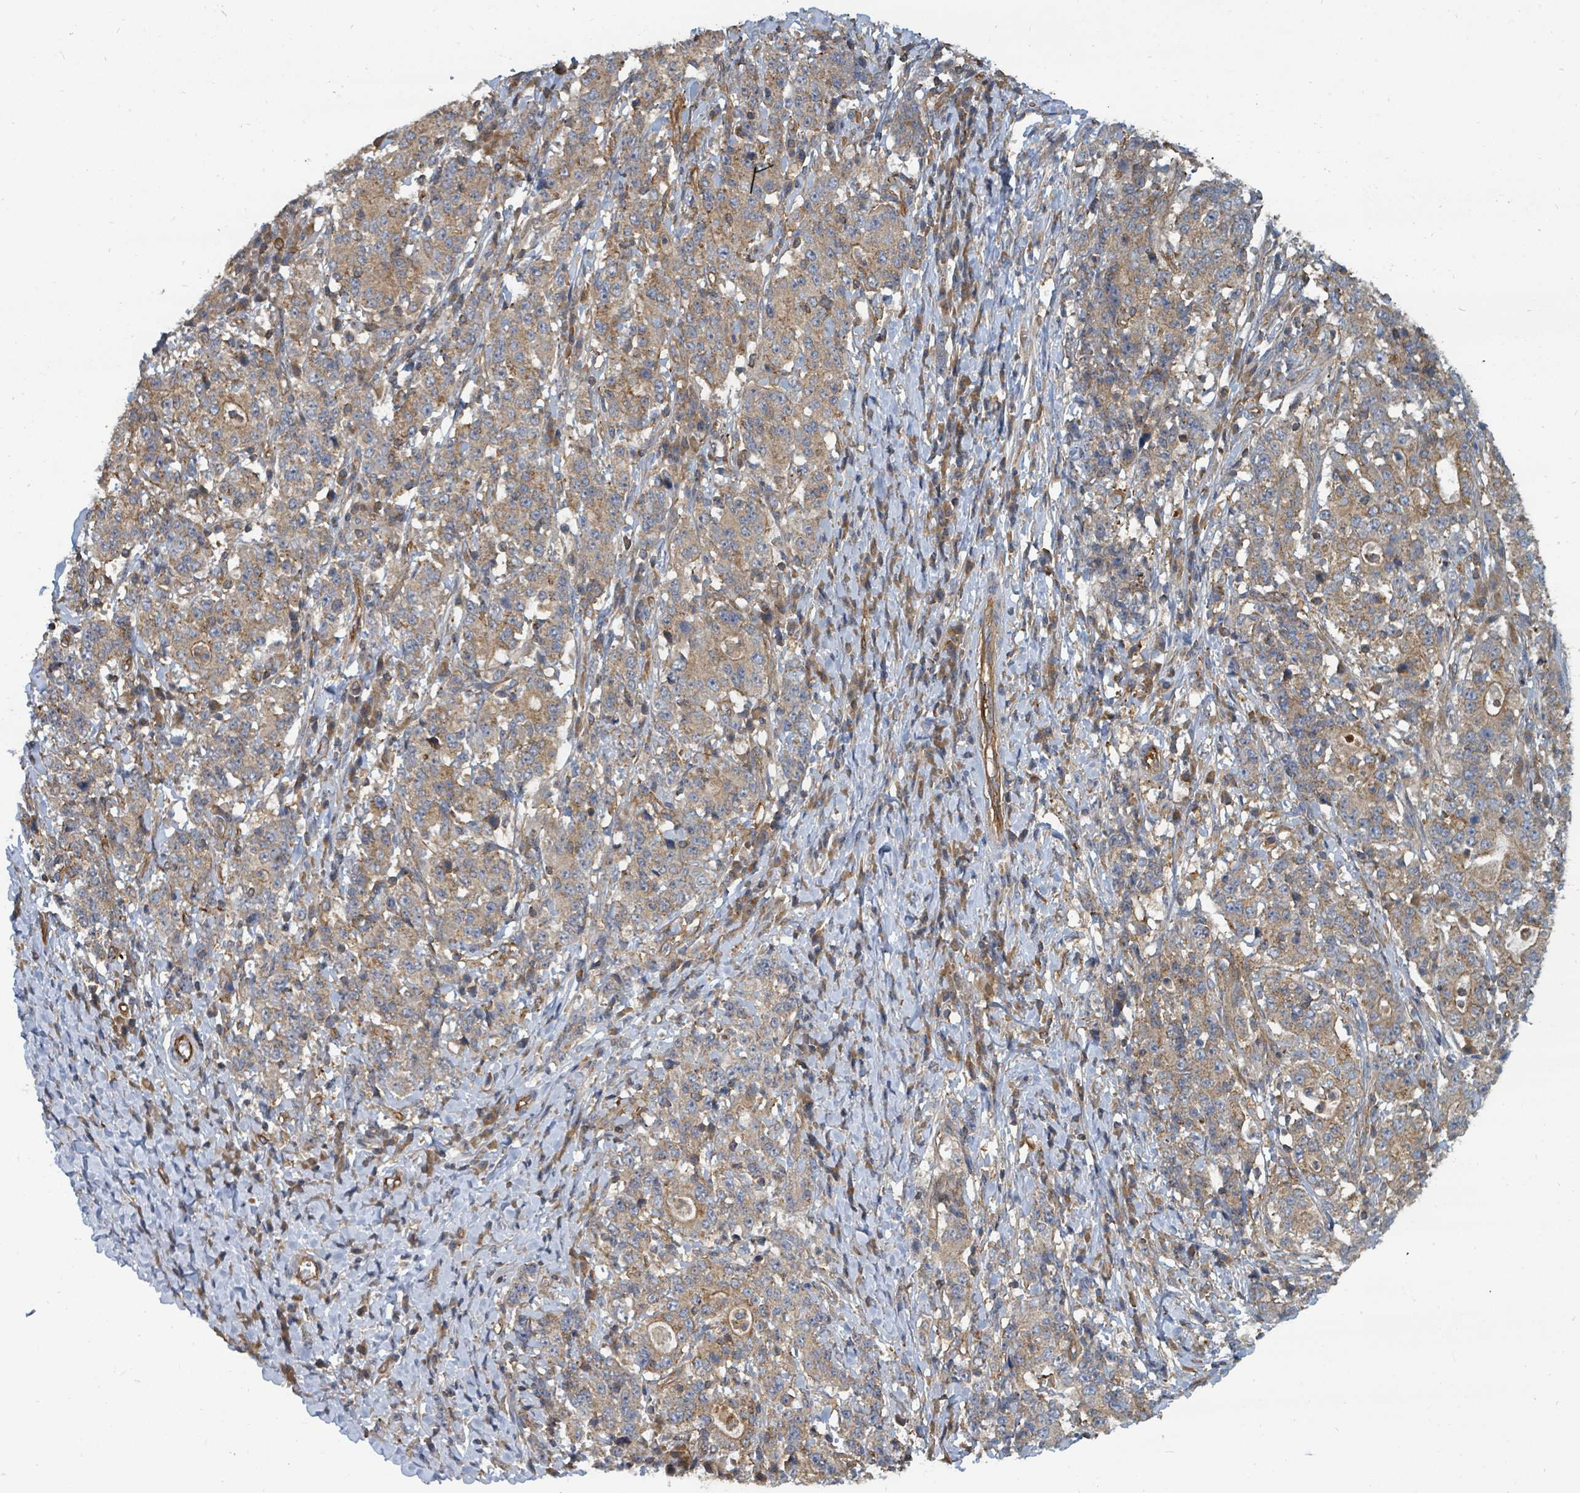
{"staining": {"intensity": "moderate", "quantity": ">75%", "location": "cytoplasmic/membranous"}, "tissue": "stomach cancer", "cell_type": "Tumor cells", "image_type": "cancer", "snomed": [{"axis": "morphology", "description": "Normal tissue, NOS"}, {"axis": "morphology", "description": "Adenocarcinoma, NOS"}, {"axis": "topography", "description": "Stomach, upper"}, {"axis": "topography", "description": "Stomach"}], "caption": "This photomicrograph reveals stomach adenocarcinoma stained with immunohistochemistry to label a protein in brown. The cytoplasmic/membranous of tumor cells show moderate positivity for the protein. Nuclei are counter-stained blue.", "gene": "BOLA2B", "patient": {"sex": "male", "age": 59}}